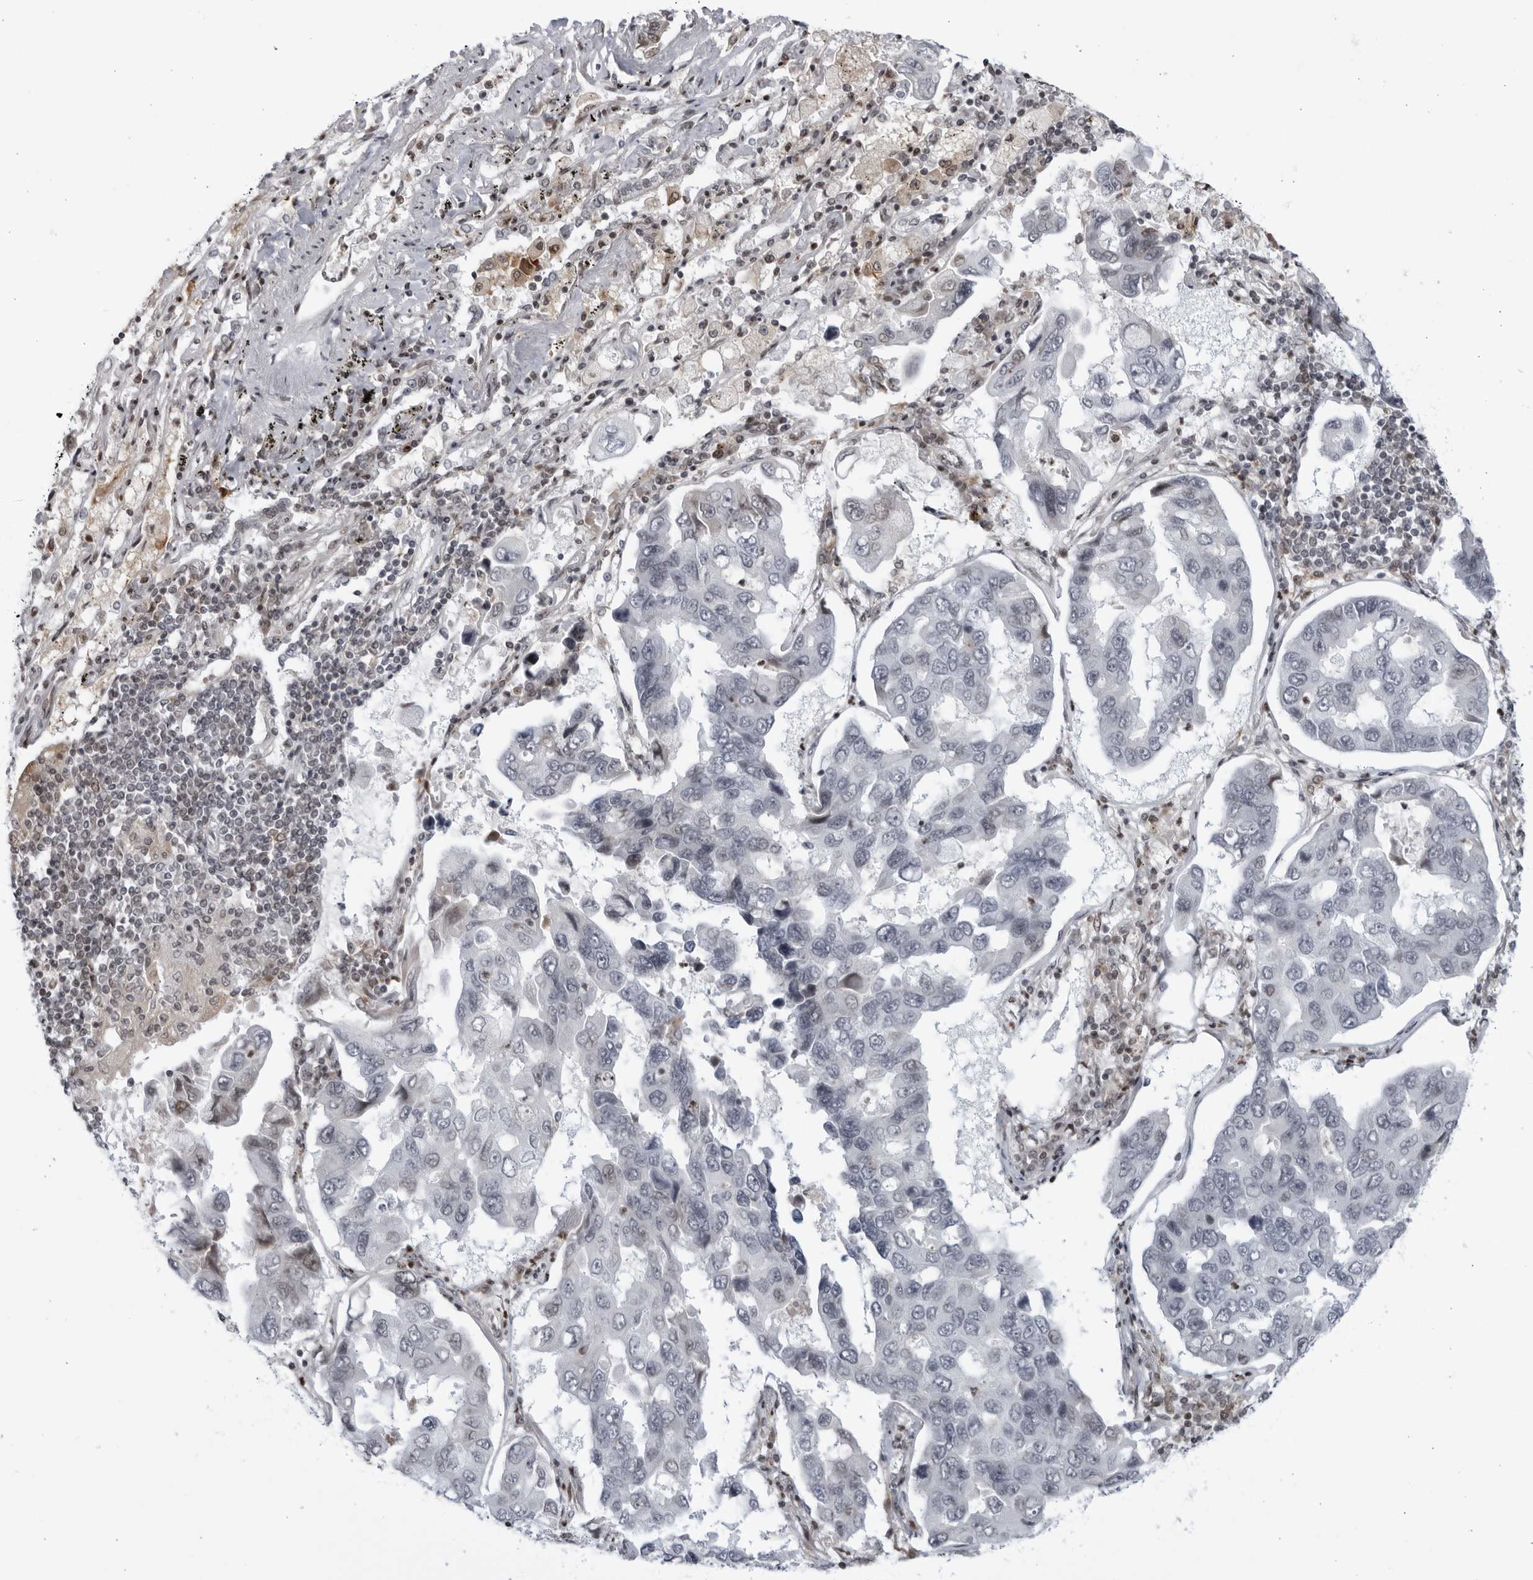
{"staining": {"intensity": "weak", "quantity": "<25%", "location": "nuclear"}, "tissue": "lung cancer", "cell_type": "Tumor cells", "image_type": "cancer", "snomed": [{"axis": "morphology", "description": "Adenocarcinoma, NOS"}, {"axis": "topography", "description": "Lung"}], "caption": "The immunohistochemistry (IHC) image has no significant expression in tumor cells of lung adenocarcinoma tissue. (Immunohistochemistry (ihc), brightfield microscopy, high magnification).", "gene": "DTL", "patient": {"sex": "male", "age": 64}}